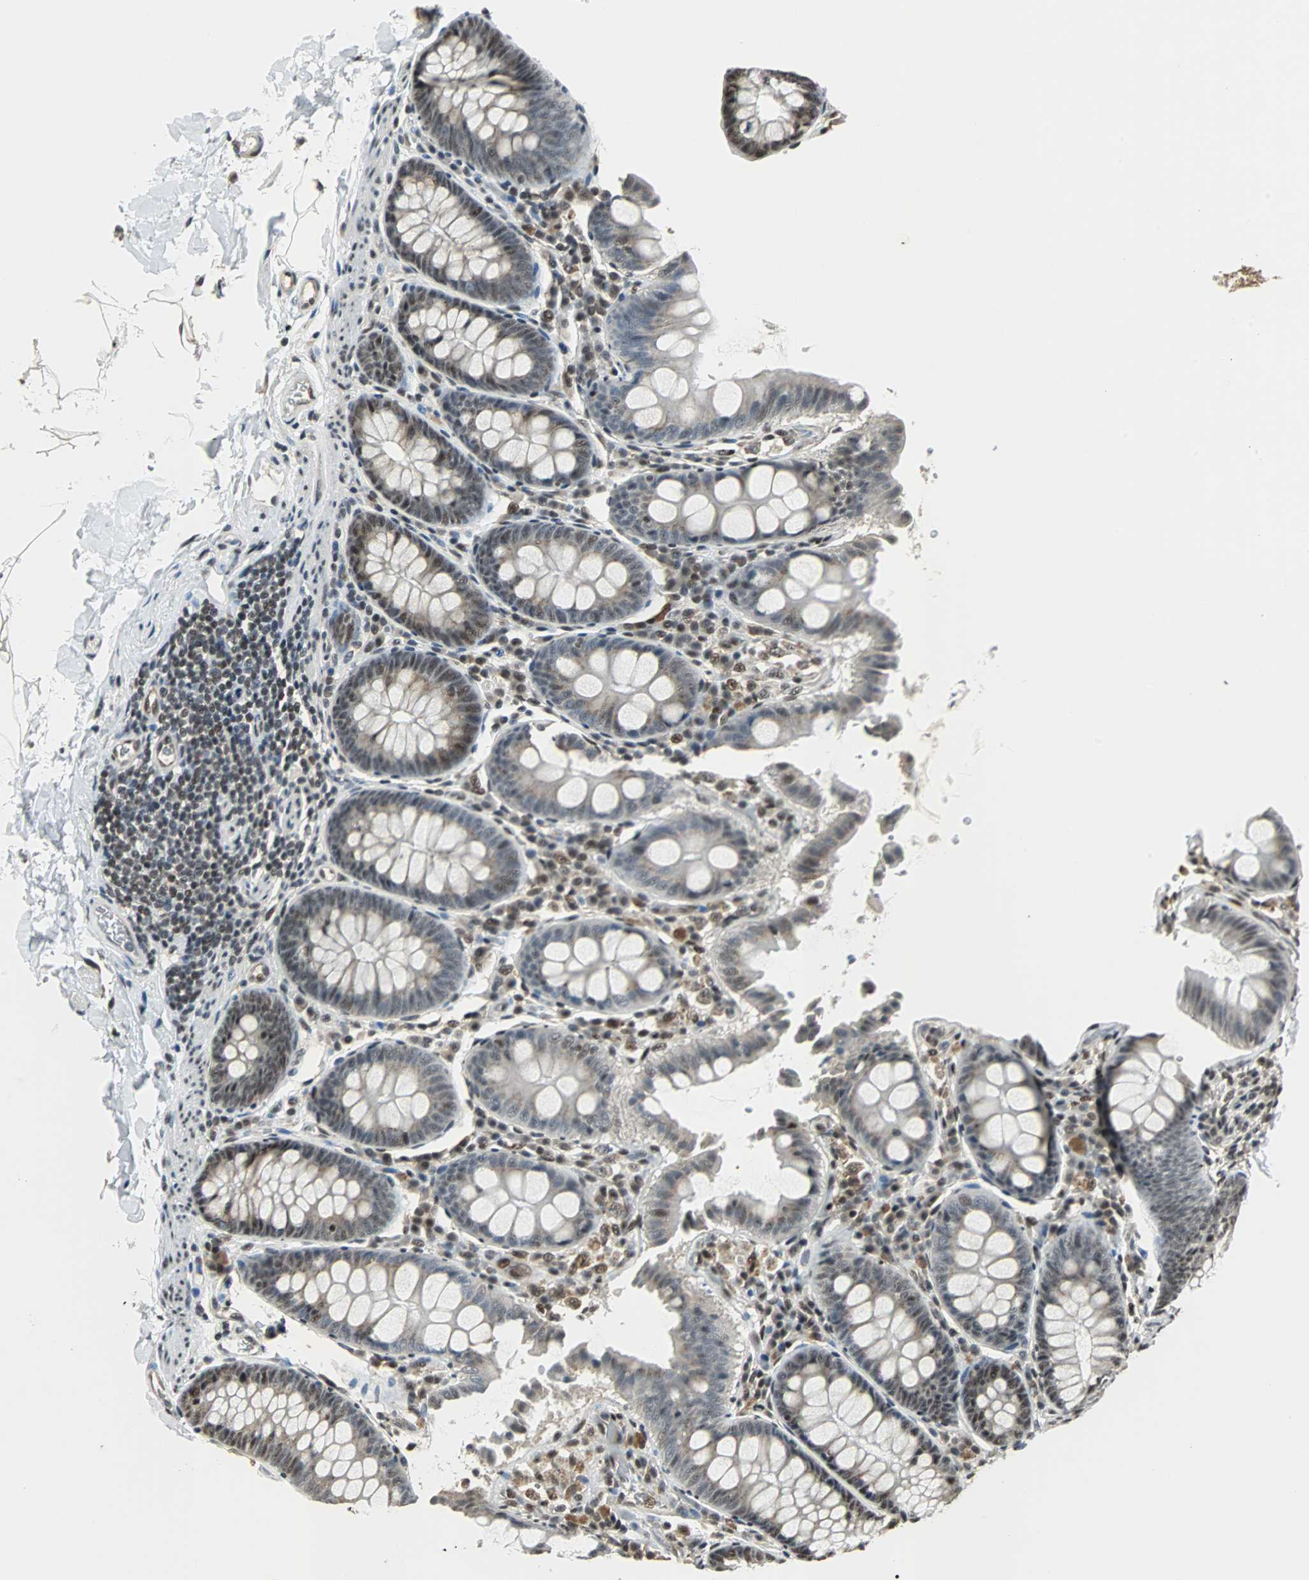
{"staining": {"intensity": "weak", "quantity": ">75%", "location": "cytoplasmic/membranous,nuclear"}, "tissue": "colon", "cell_type": "Endothelial cells", "image_type": "normal", "snomed": [{"axis": "morphology", "description": "Normal tissue, NOS"}, {"axis": "topography", "description": "Colon"}], "caption": "A high-resolution image shows immunohistochemistry (IHC) staining of unremarkable colon, which demonstrates weak cytoplasmic/membranous,nuclear positivity in approximately >75% of endothelial cells.", "gene": "MED4", "patient": {"sex": "female", "age": 61}}